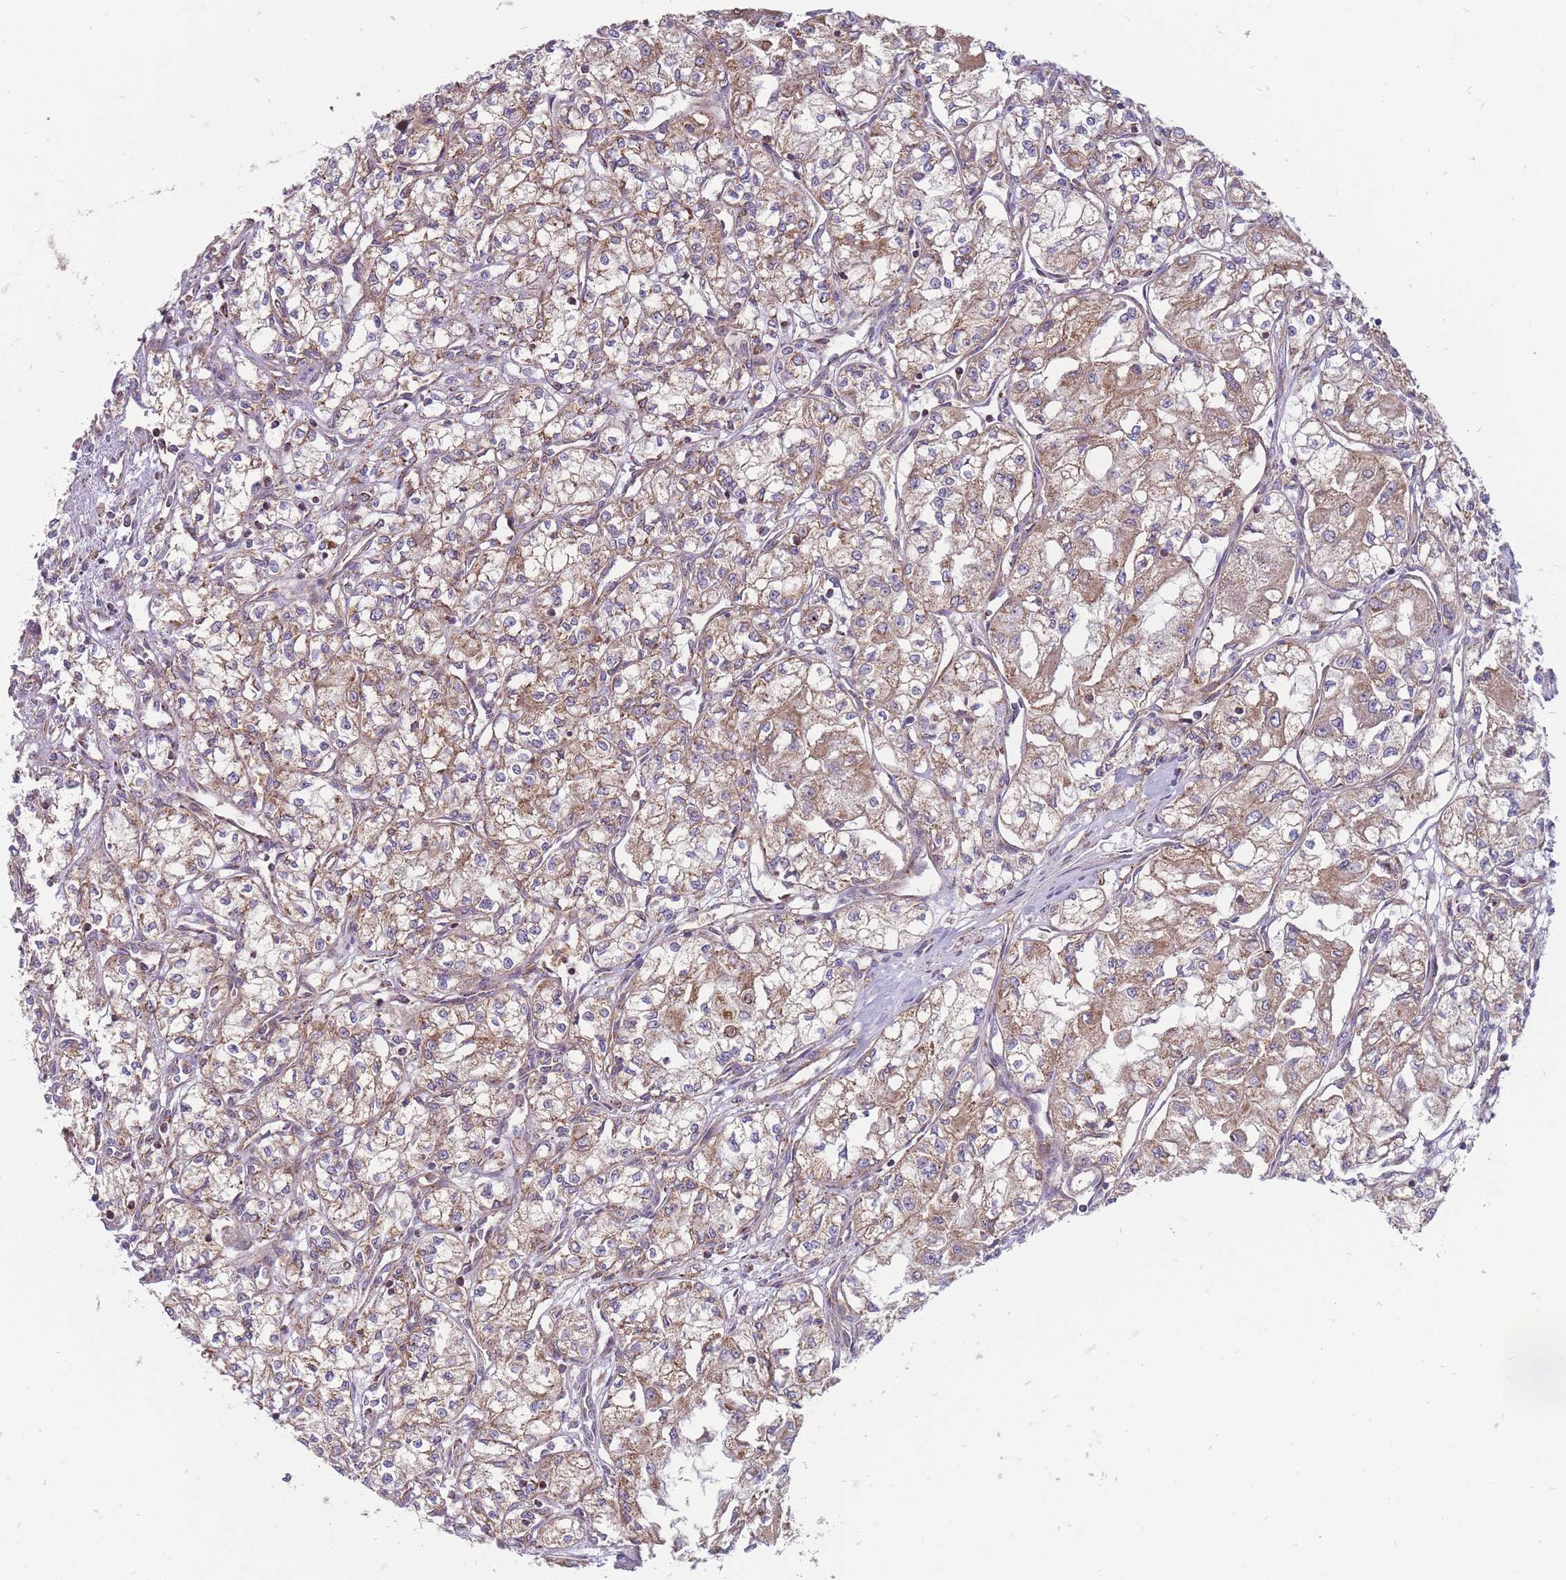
{"staining": {"intensity": "moderate", "quantity": ">75%", "location": "cytoplasmic/membranous"}, "tissue": "renal cancer", "cell_type": "Tumor cells", "image_type": "cancer", "snomed": [{"axis": "morphology", "description": "Adenocarcinoma, NOS"}, {"axis": "topography", "description": "Kidney"}], "caption": "Moderate cytoplasmic/membranous protein expression is appreciated in about >75% of tumor cells in adenocarcinoma (renal). (Brightfield microscopy of DAB IHC at high magnification).", "gene": "ANKRD10", "patient": {"sex": "male", "age": 59}}